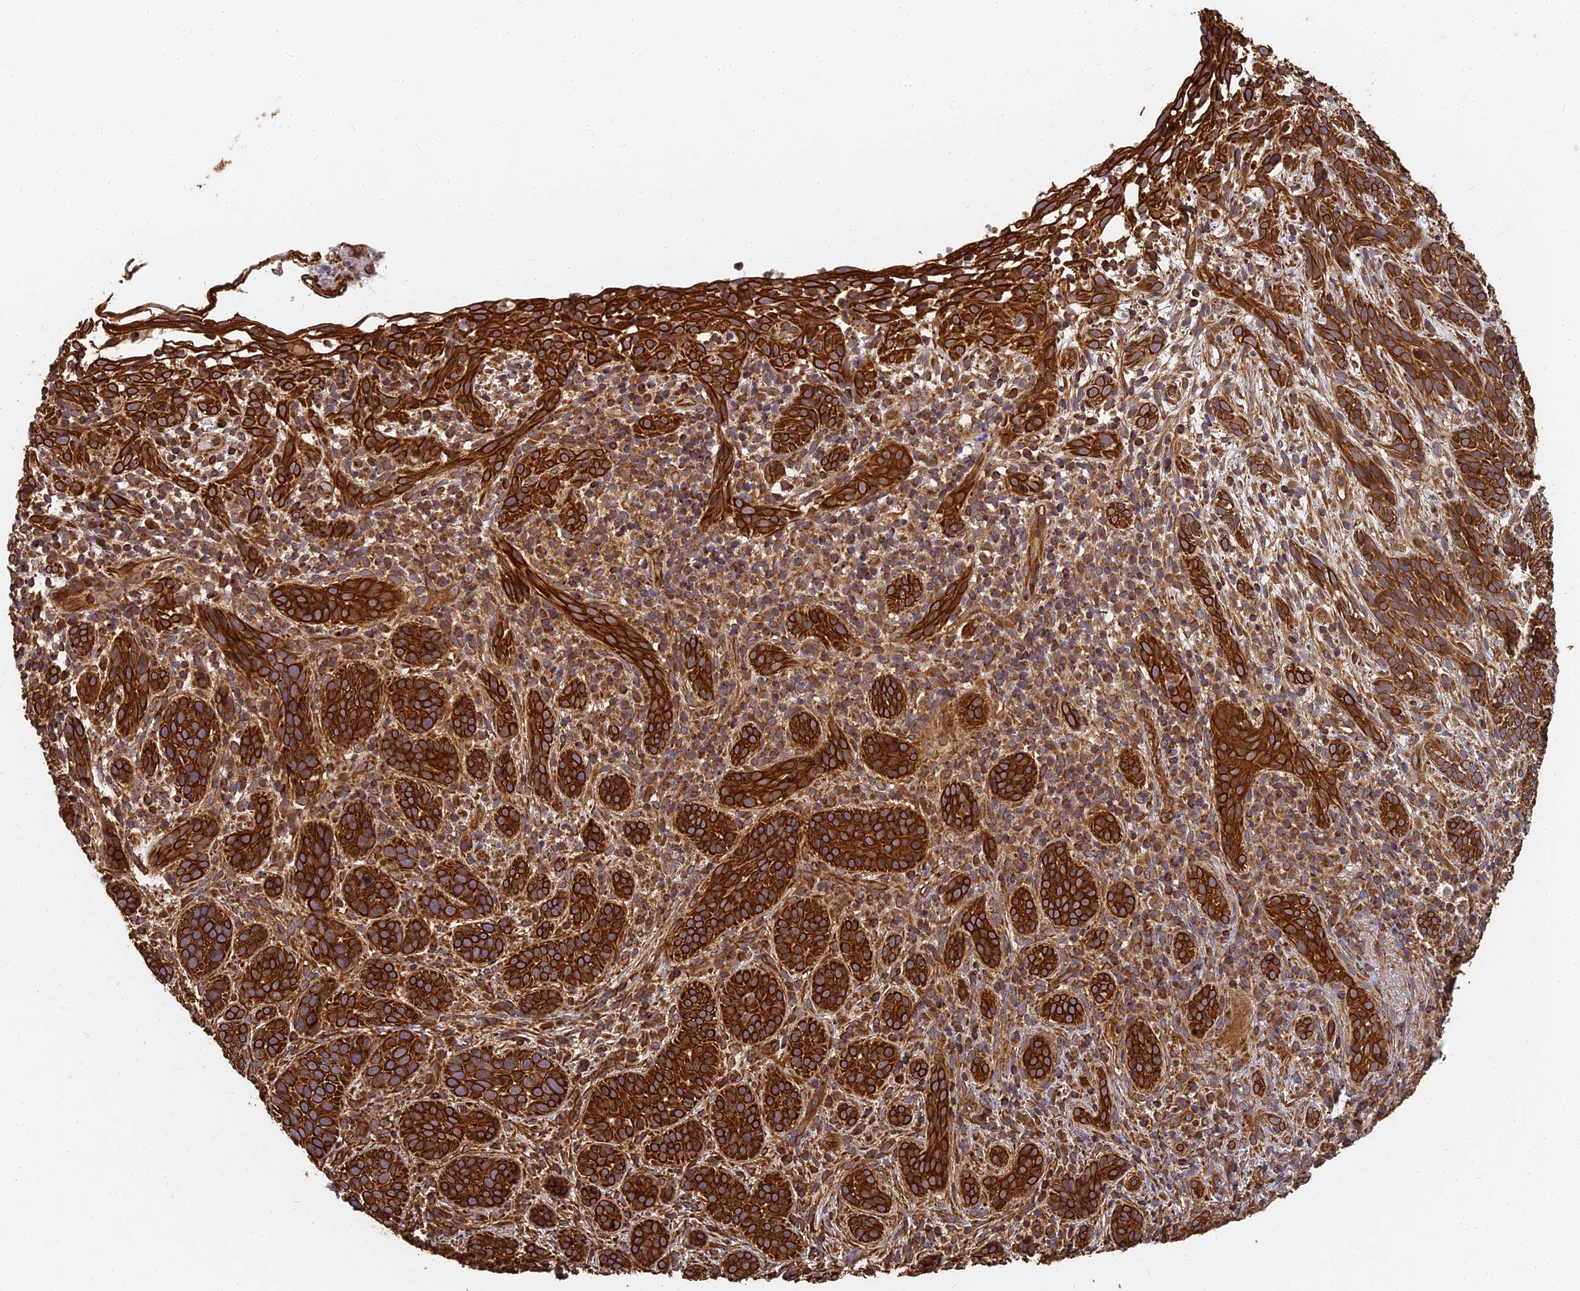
{"staining": {"intensity": "strong", "quantity": ">75%", "location": "cytoplasmic/membranous"}, "tissue": "skin cancer", "cell_type": "Tumor cells", "image_type": "cancer", "snomed": [{"axis": "morphology", "description": "Basal cell carcinoma"}, {"axis": "topography", "description": "Skin"}], "caption": "Strong cytoplasmic/membranous protein positivity is appreciated in approximately >75% of tumor cells in basal cell carcinoma (skin).", "gene": "DSTYK", "patient": {"sex": "male", "age": 71}}